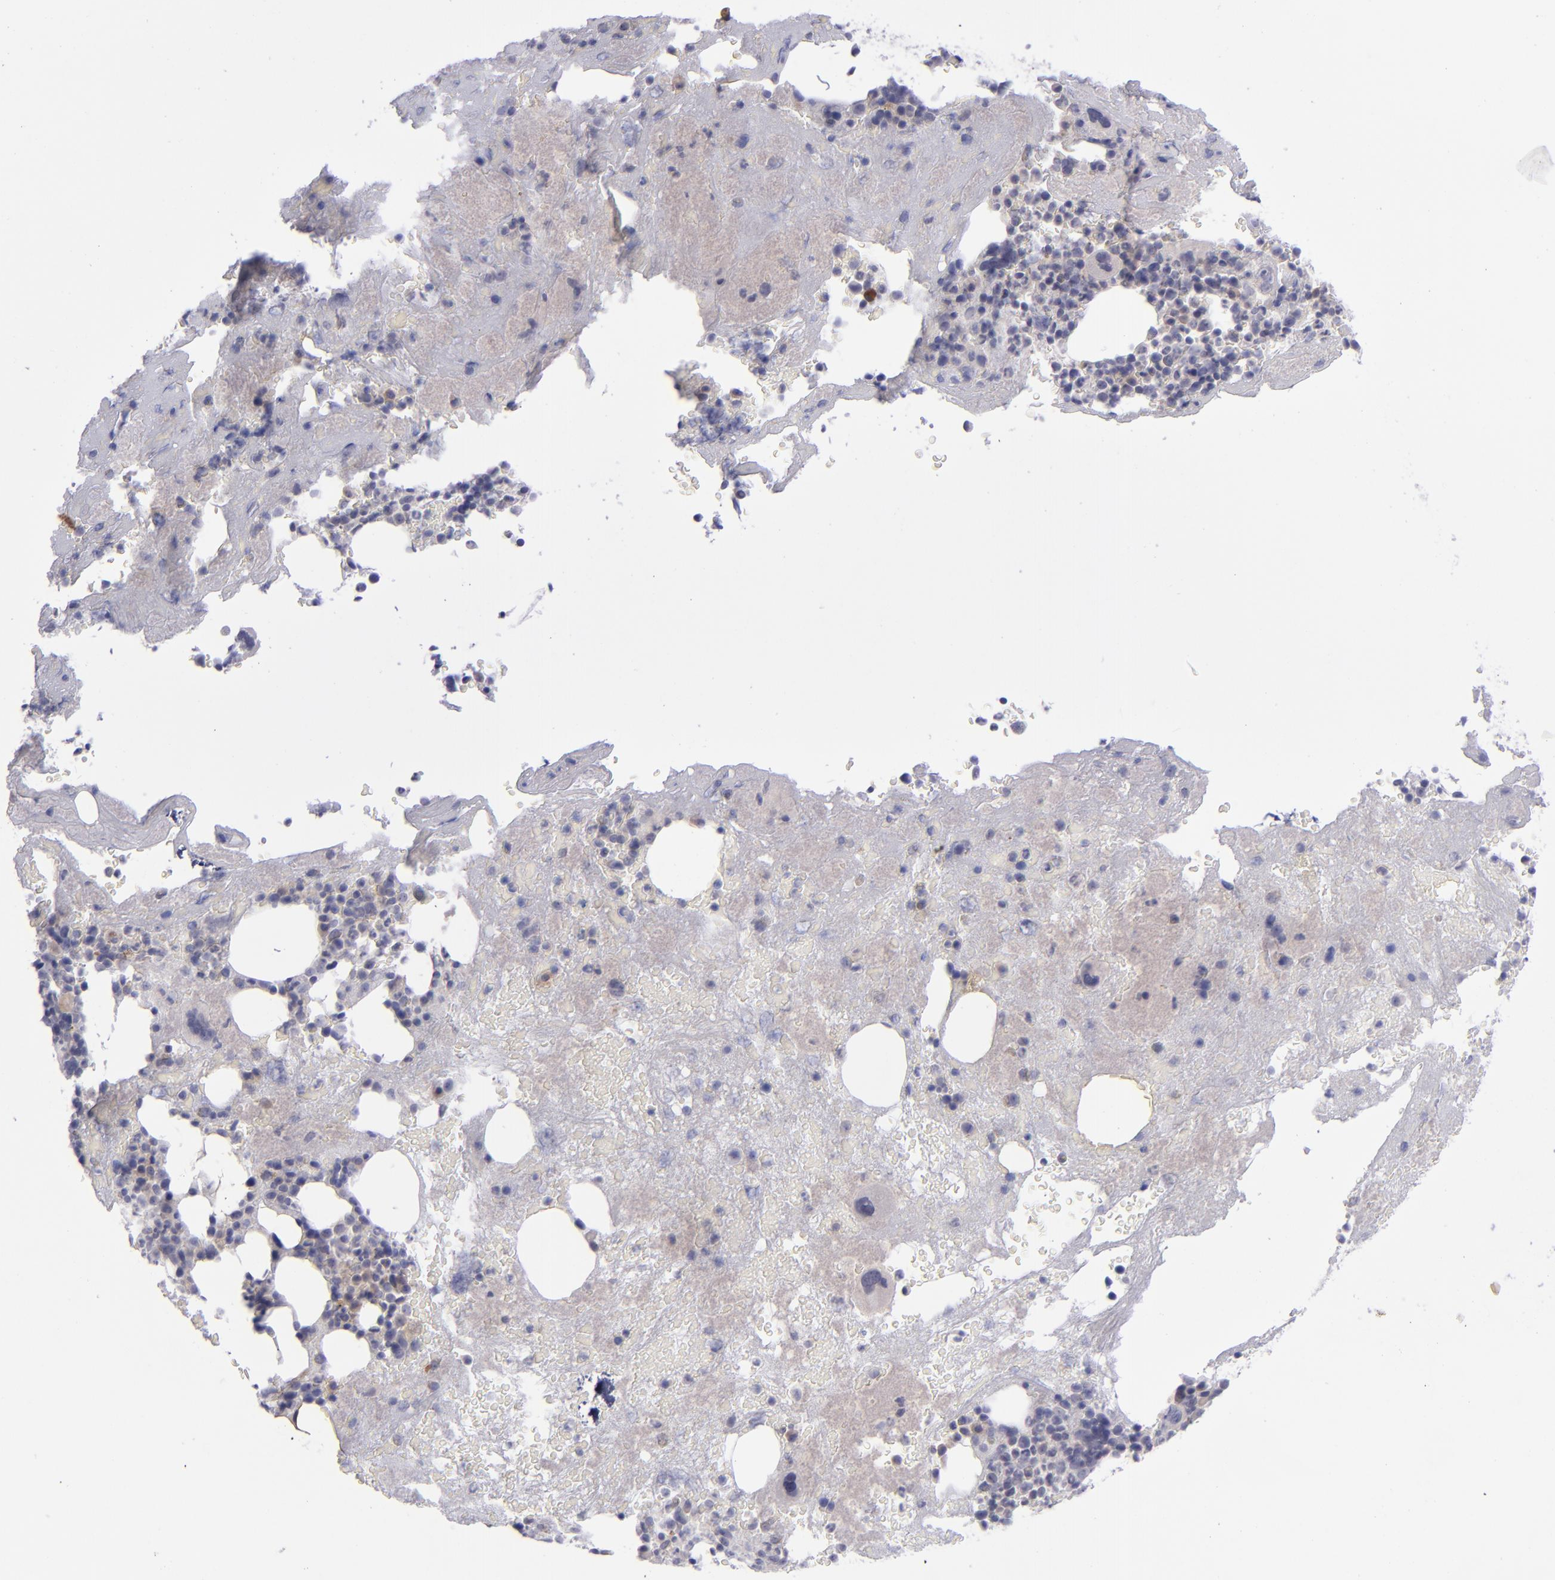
{"staining": {"intensity": "negative", "quantity": "none", "location": "none"}, "tissue": "bone marrow", "cell_type": "Hematopoietic cells", "image_type": "normal", "snomed": [{"axis": "morphology", "description": "Normal tissue, NOS"}, {"axis": "topography", "description": "Bone marrow"}], "caption": "Protein analysis of benign bone marrow shows no significant positivity in hematopoietic cells. (Immunohistochemistry (ihc), brightfield microscopy, high magnification).", "gene": "EVPL", "patient": {"sex": "male", "age": 76}}